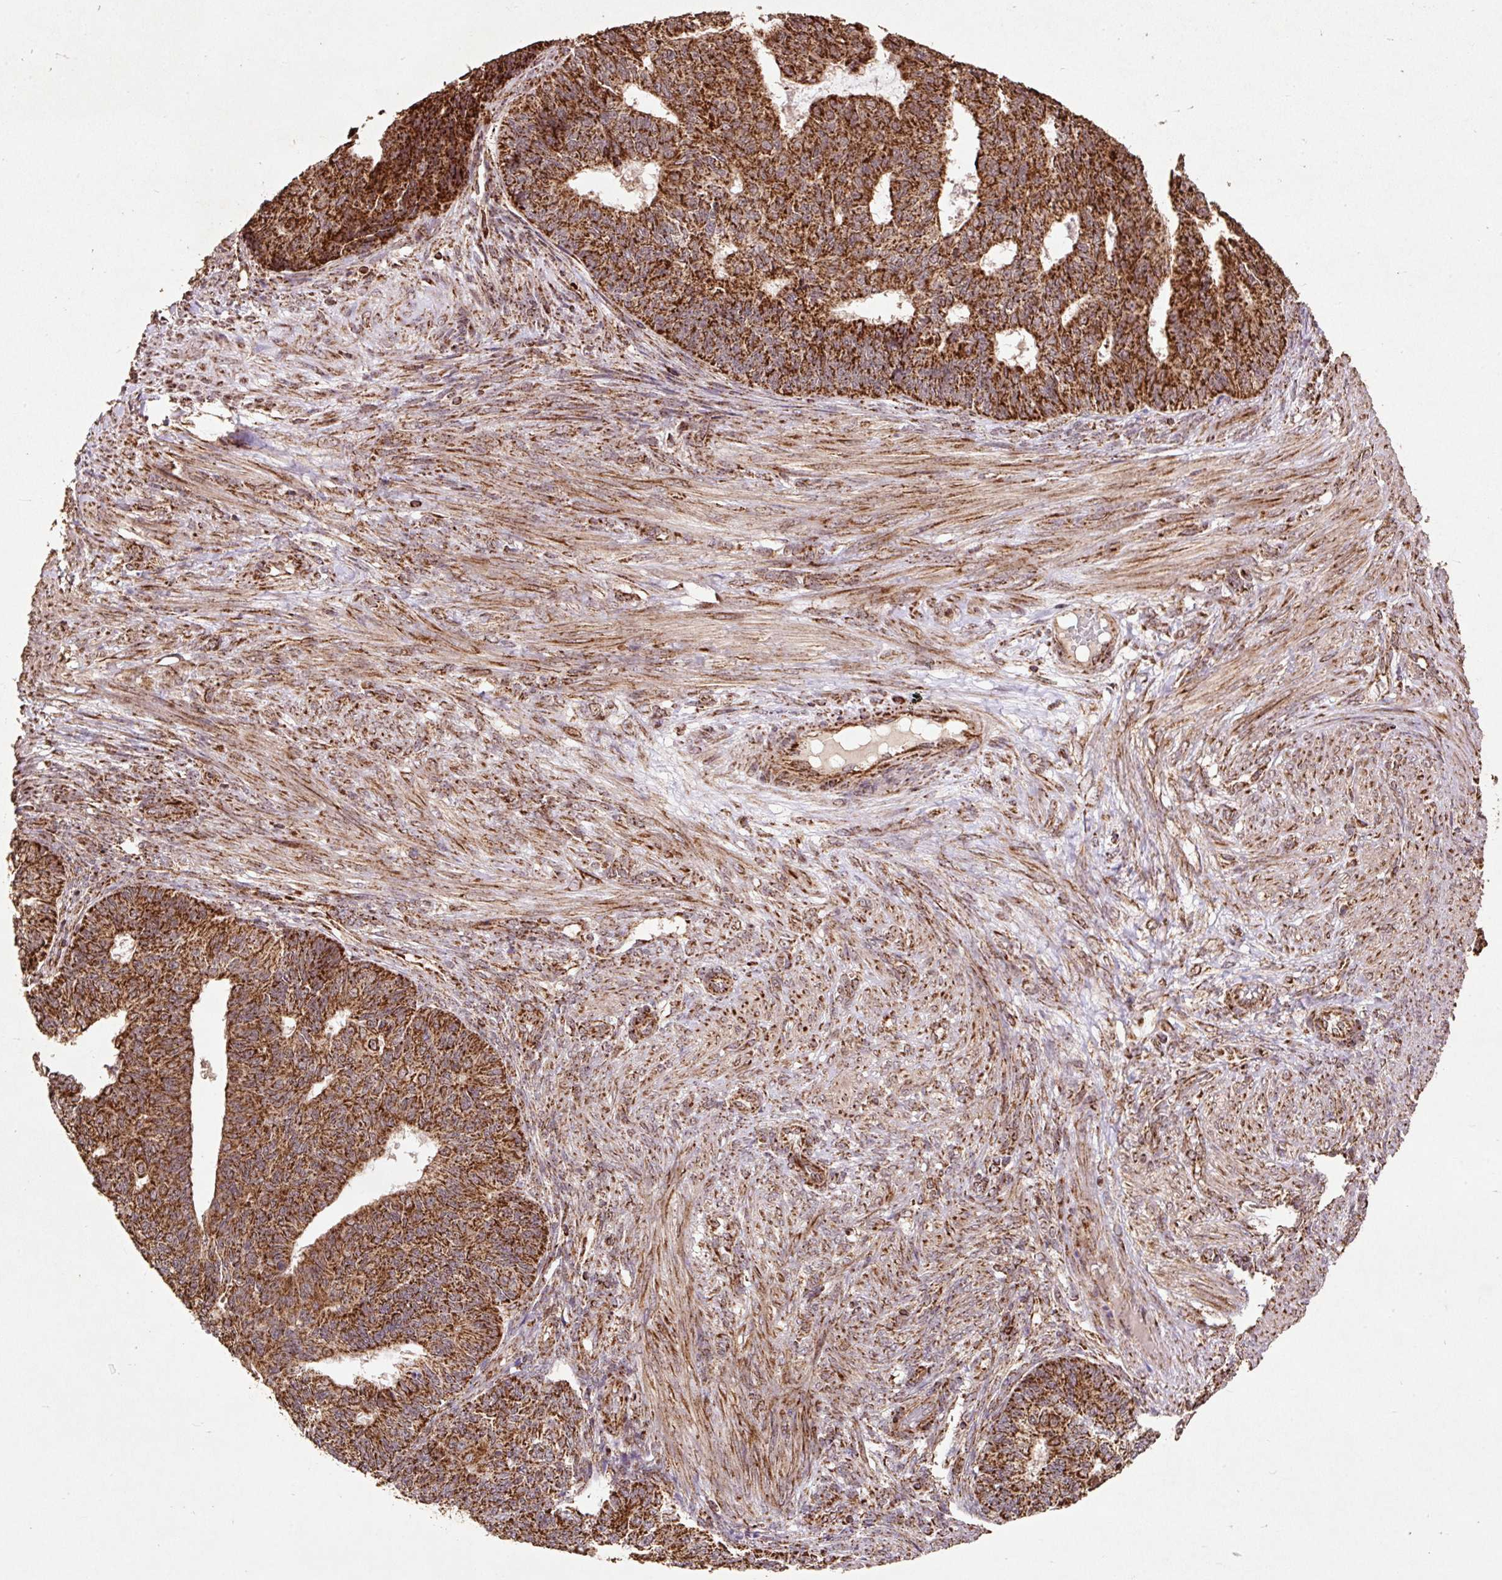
{"staining": {"intensity": "strong", "quantity": ">75%", "location": "cytoplasmic/membranous"}, "tissue": "endometrial cancer", "cell_type": "Tumor cells", "image_type": "cancer", "snomed": [{"axis": "morphology", "description": "Adenocarcinoma, NOS"}, {"axis": "topography", "description": "Endometrium"}], "caption": "Immunohistochemical staining of human adenocarcinoma (endometrial) shows high levels of strong cytoplasmic/membranous protein expression in about >75% of tumor cells.", "gene": "ATP5F1A", "patient": {"sex": "female", "age": 32}}